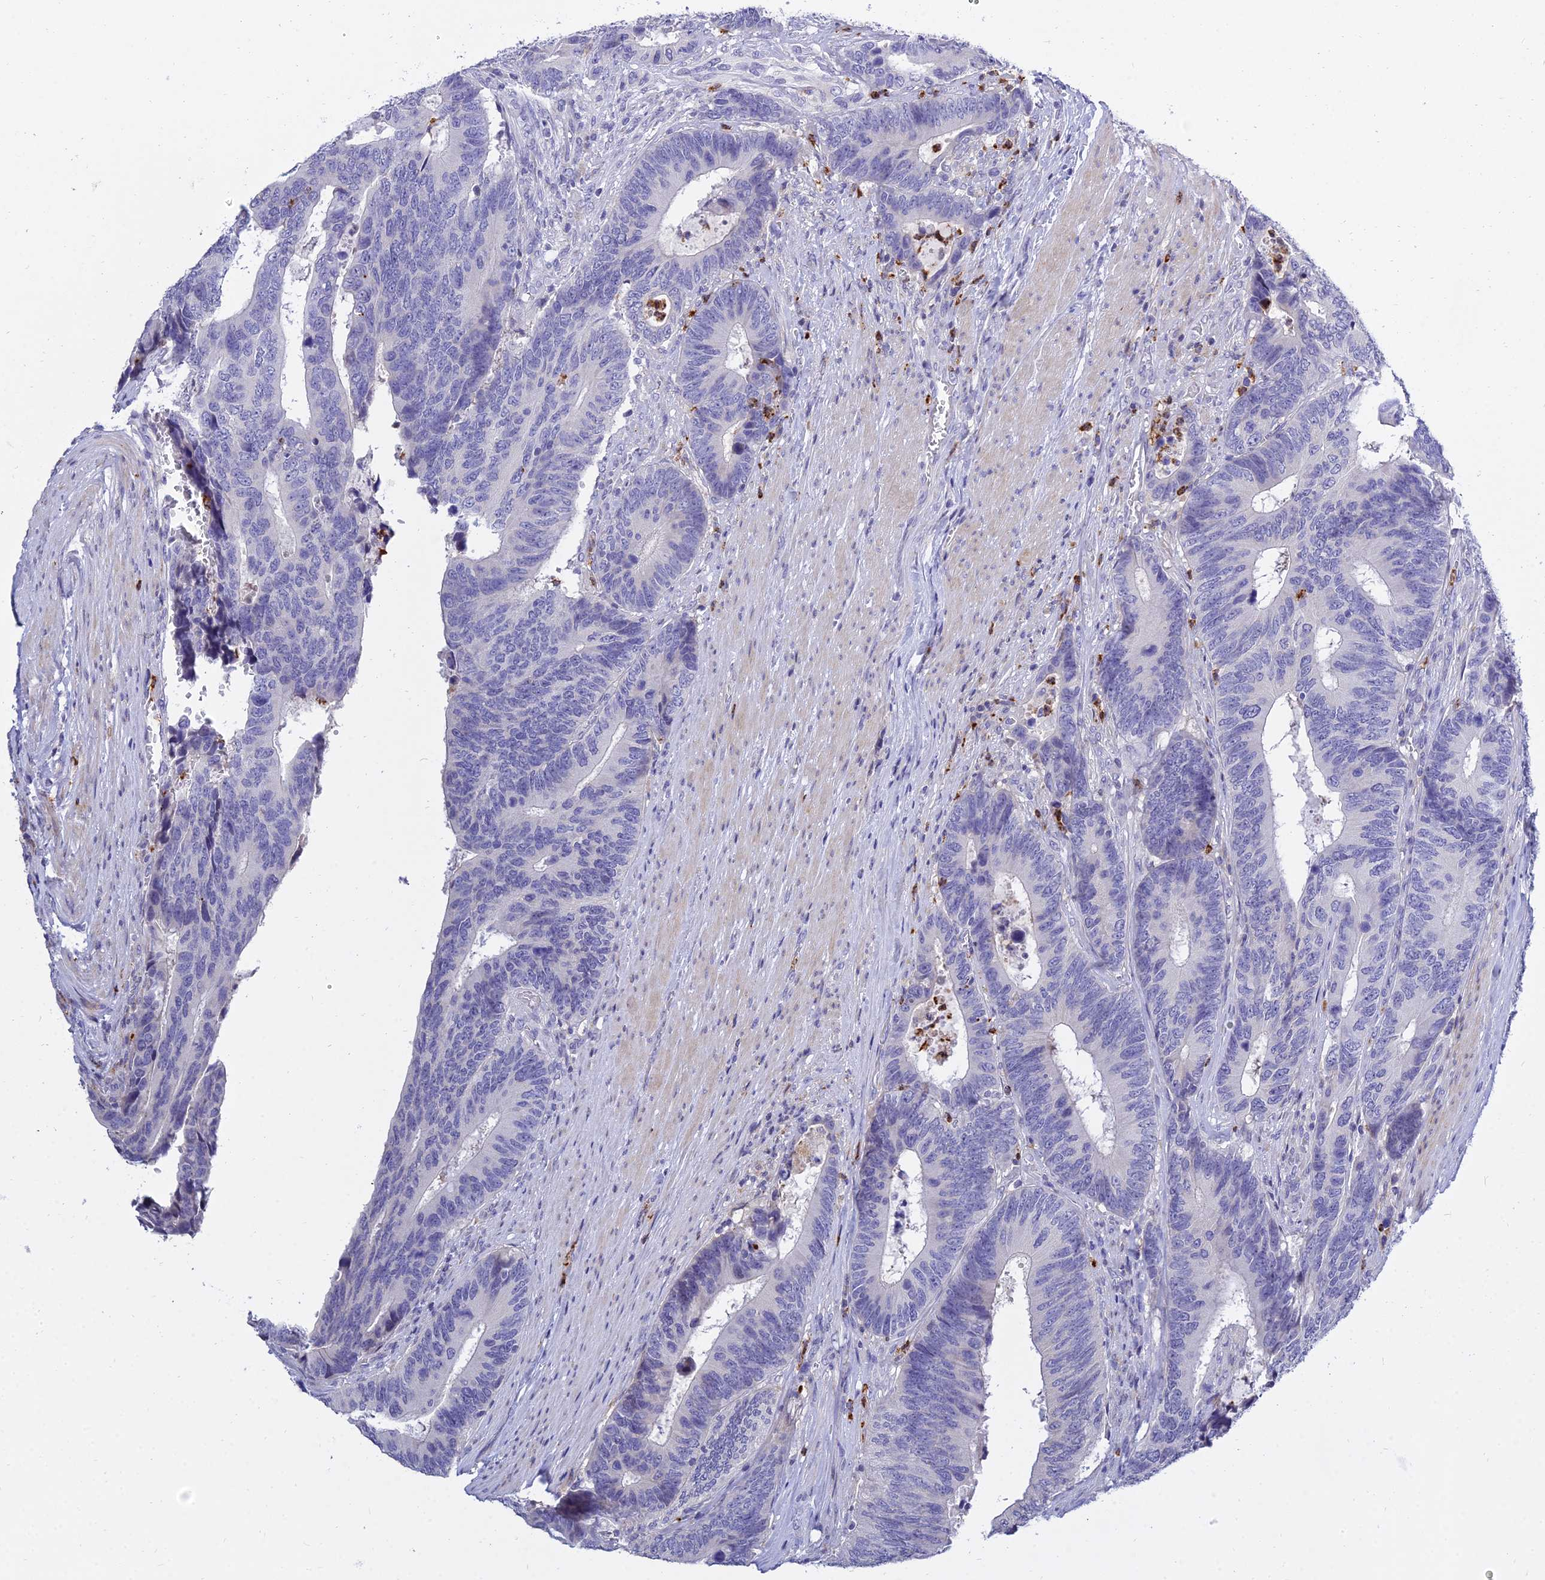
{"staining": {"intensity": "negative", "quantity": "none", "location": "none"}, "tissue": "colorectal cancer", "cell_type": "Tumor cells", "image_type": "cancer", "snomed": [{"axis": "morphology", "description": "Adenocarcinoma, NOS"}, {"axis": "topography", "description": "Colon"}], "caption": "DAB immunohistochemical staining of human colorectal cancer (adenocarcinoma) demonstrates no significant staining in tumor cells. The staining was performed using DAB to visualize the protein expression in brown, while the nuclei were stained in blue with hematoxylin (Magnification: 20x).", "gene": "VWC2L", "patient": {"sex": "male", "age": 87}}